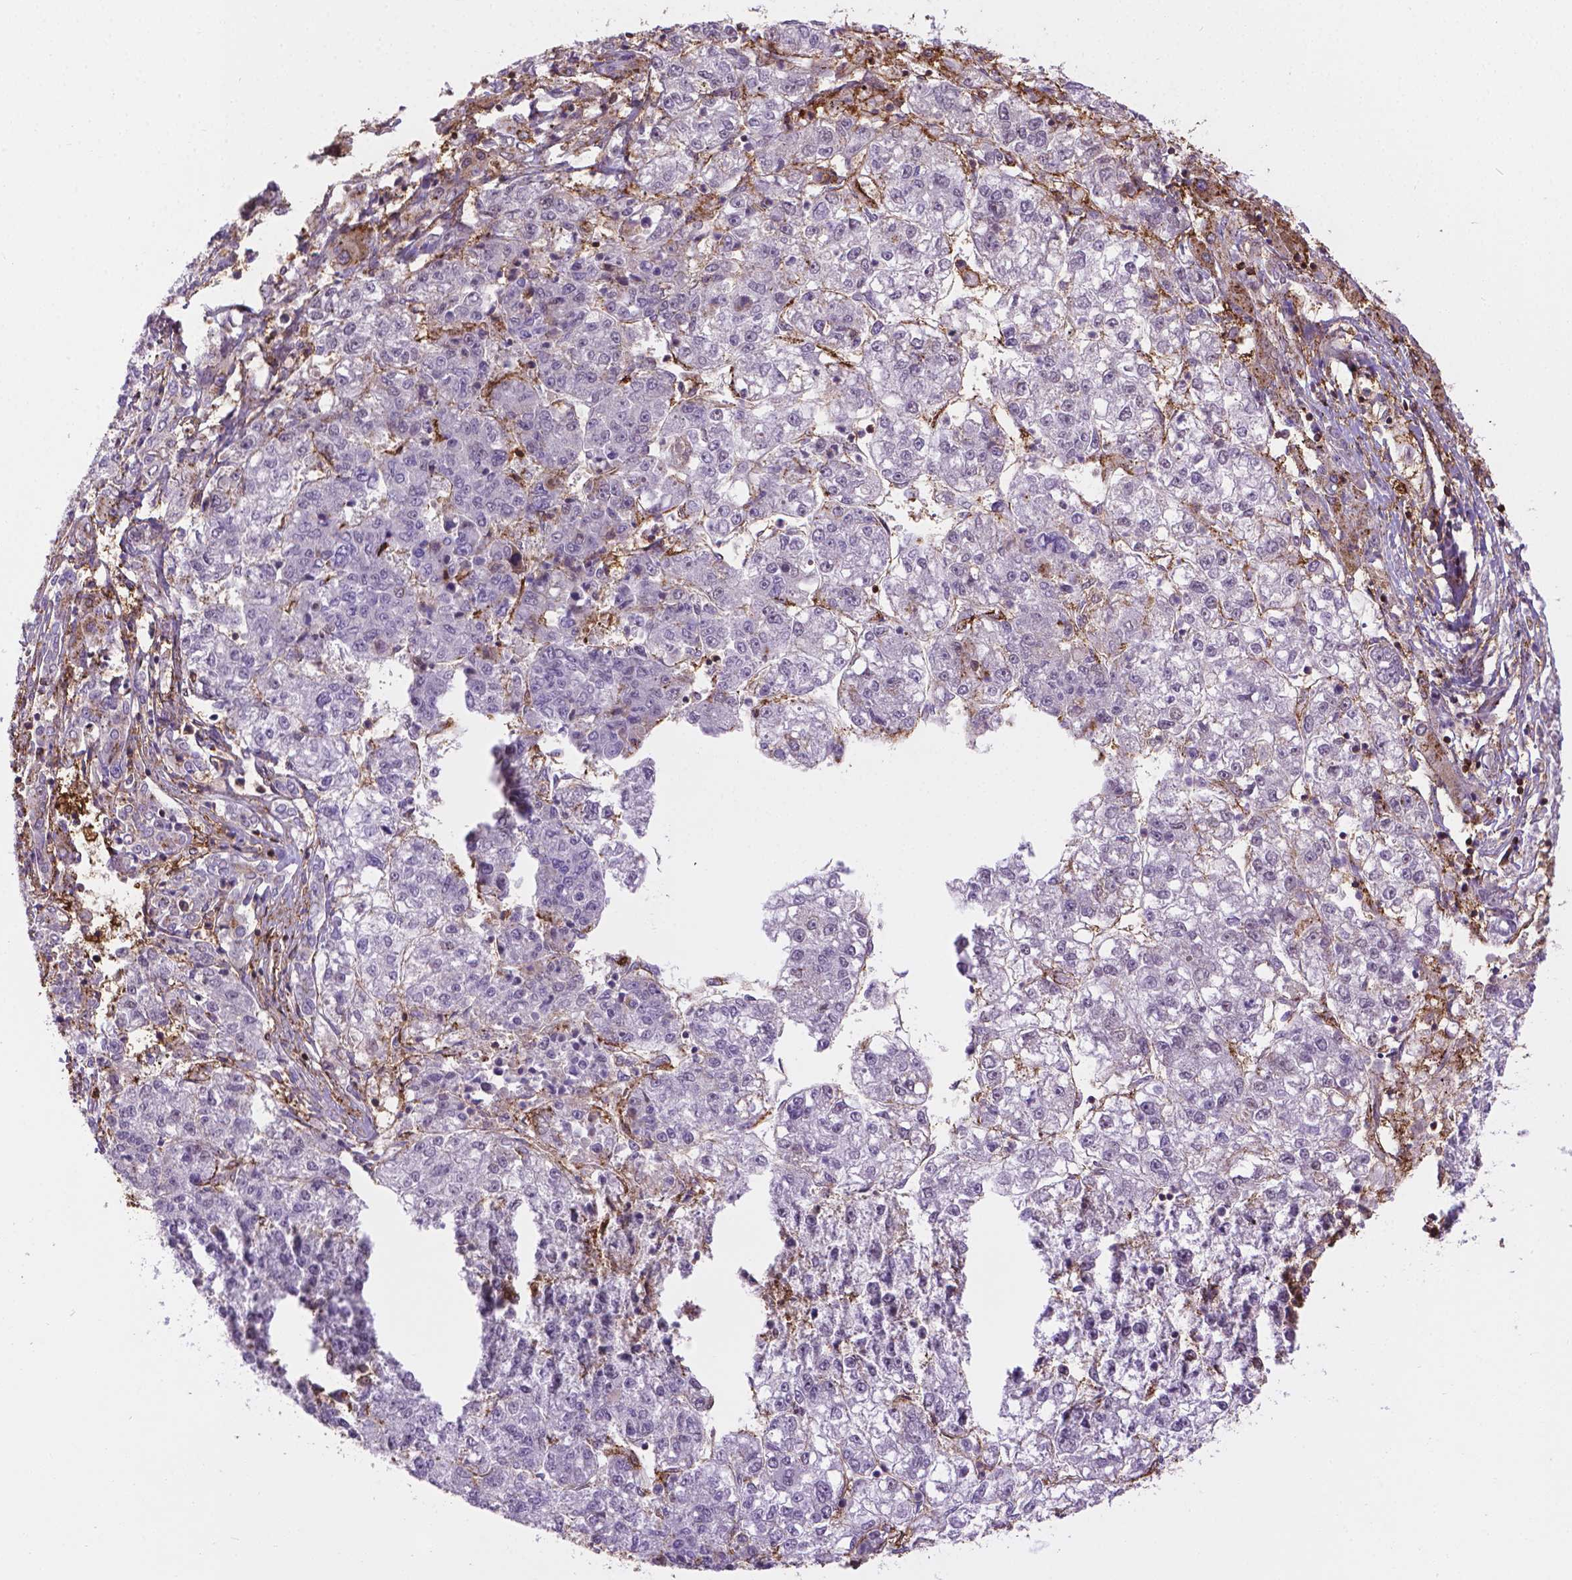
{"staining": {"intensity": "negative", "quantity": "none", "location": "none"}, "tissue": "liver cancer", "cell_type": "Tumor cells", "image_type": "cancer", "snomed": [{"axis": "morphology", "description": "Carcinoma, Hepatocellular, NOS"}, {"axis": "topography", "description": "Liver"}], "caption": "IHC histopathology image of human liver cancer (hepatocellular carcinoma) stained for a protein (brown), which reveals no staining in tumor cells.", "gene": "ACAD10", "patient": {"sex": "male", "age": 56}}